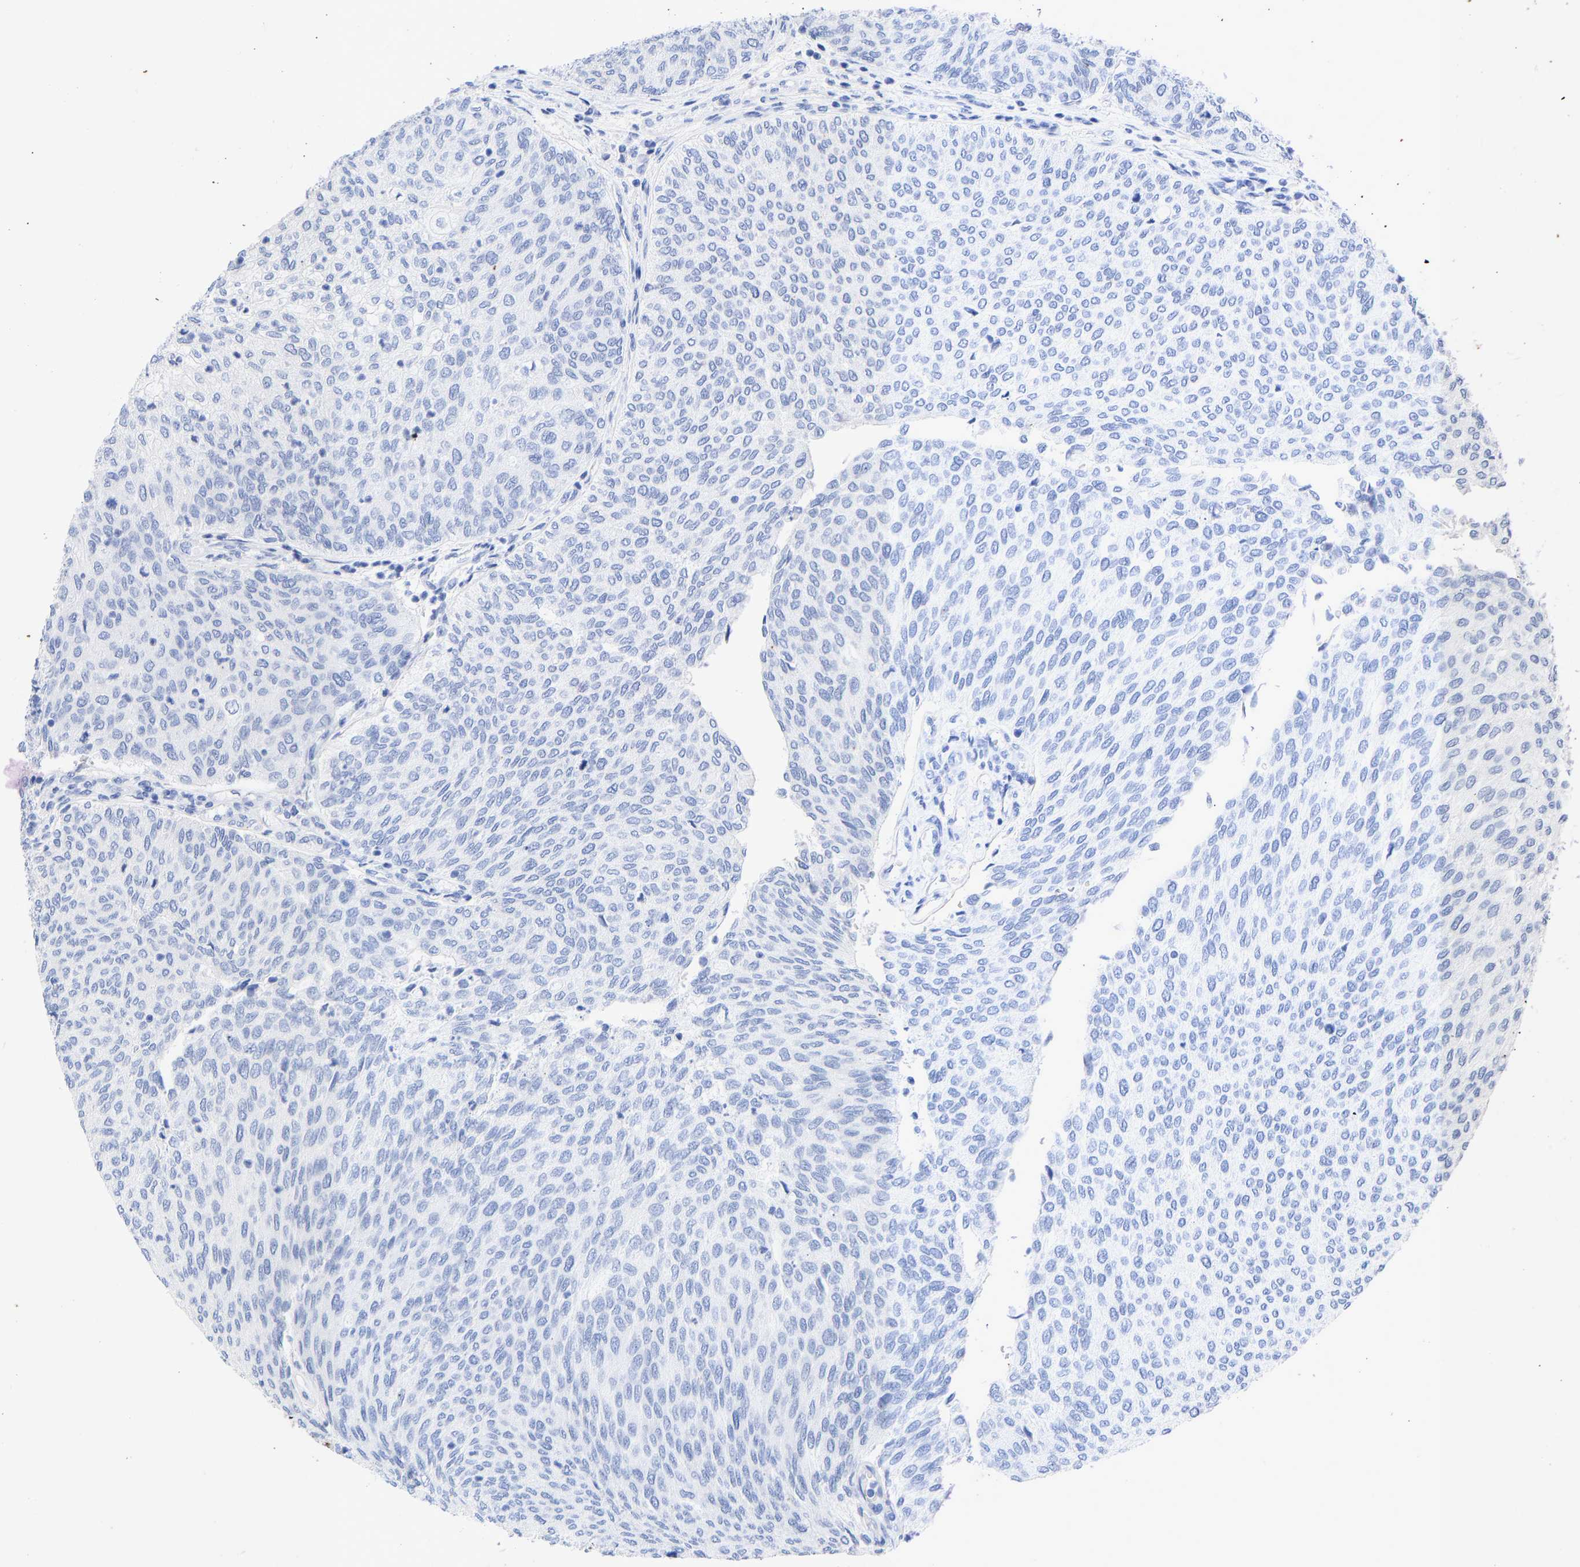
{"staining": {"intensity": "negative", "quantity": "none", "location": "none"}, "tissue": "urothelial cancer", "cell_type": "Tumor cells", "image_type": "cancer", "snomed": [{"axis": "morphology", "description": "Urothelial carcinoma, Low grade"}, {"axis": "topography", "description": "Urinary bladder"}], "caption": "Immunohistochemistry image of neoplastic tissue: urothelial cancer stained with DAB (3,3'-diaminobenzidine) displays no significant protein staining in tumor cells.", "gene": "KRT1", "patient": {"sex": "female", "age": 79}}